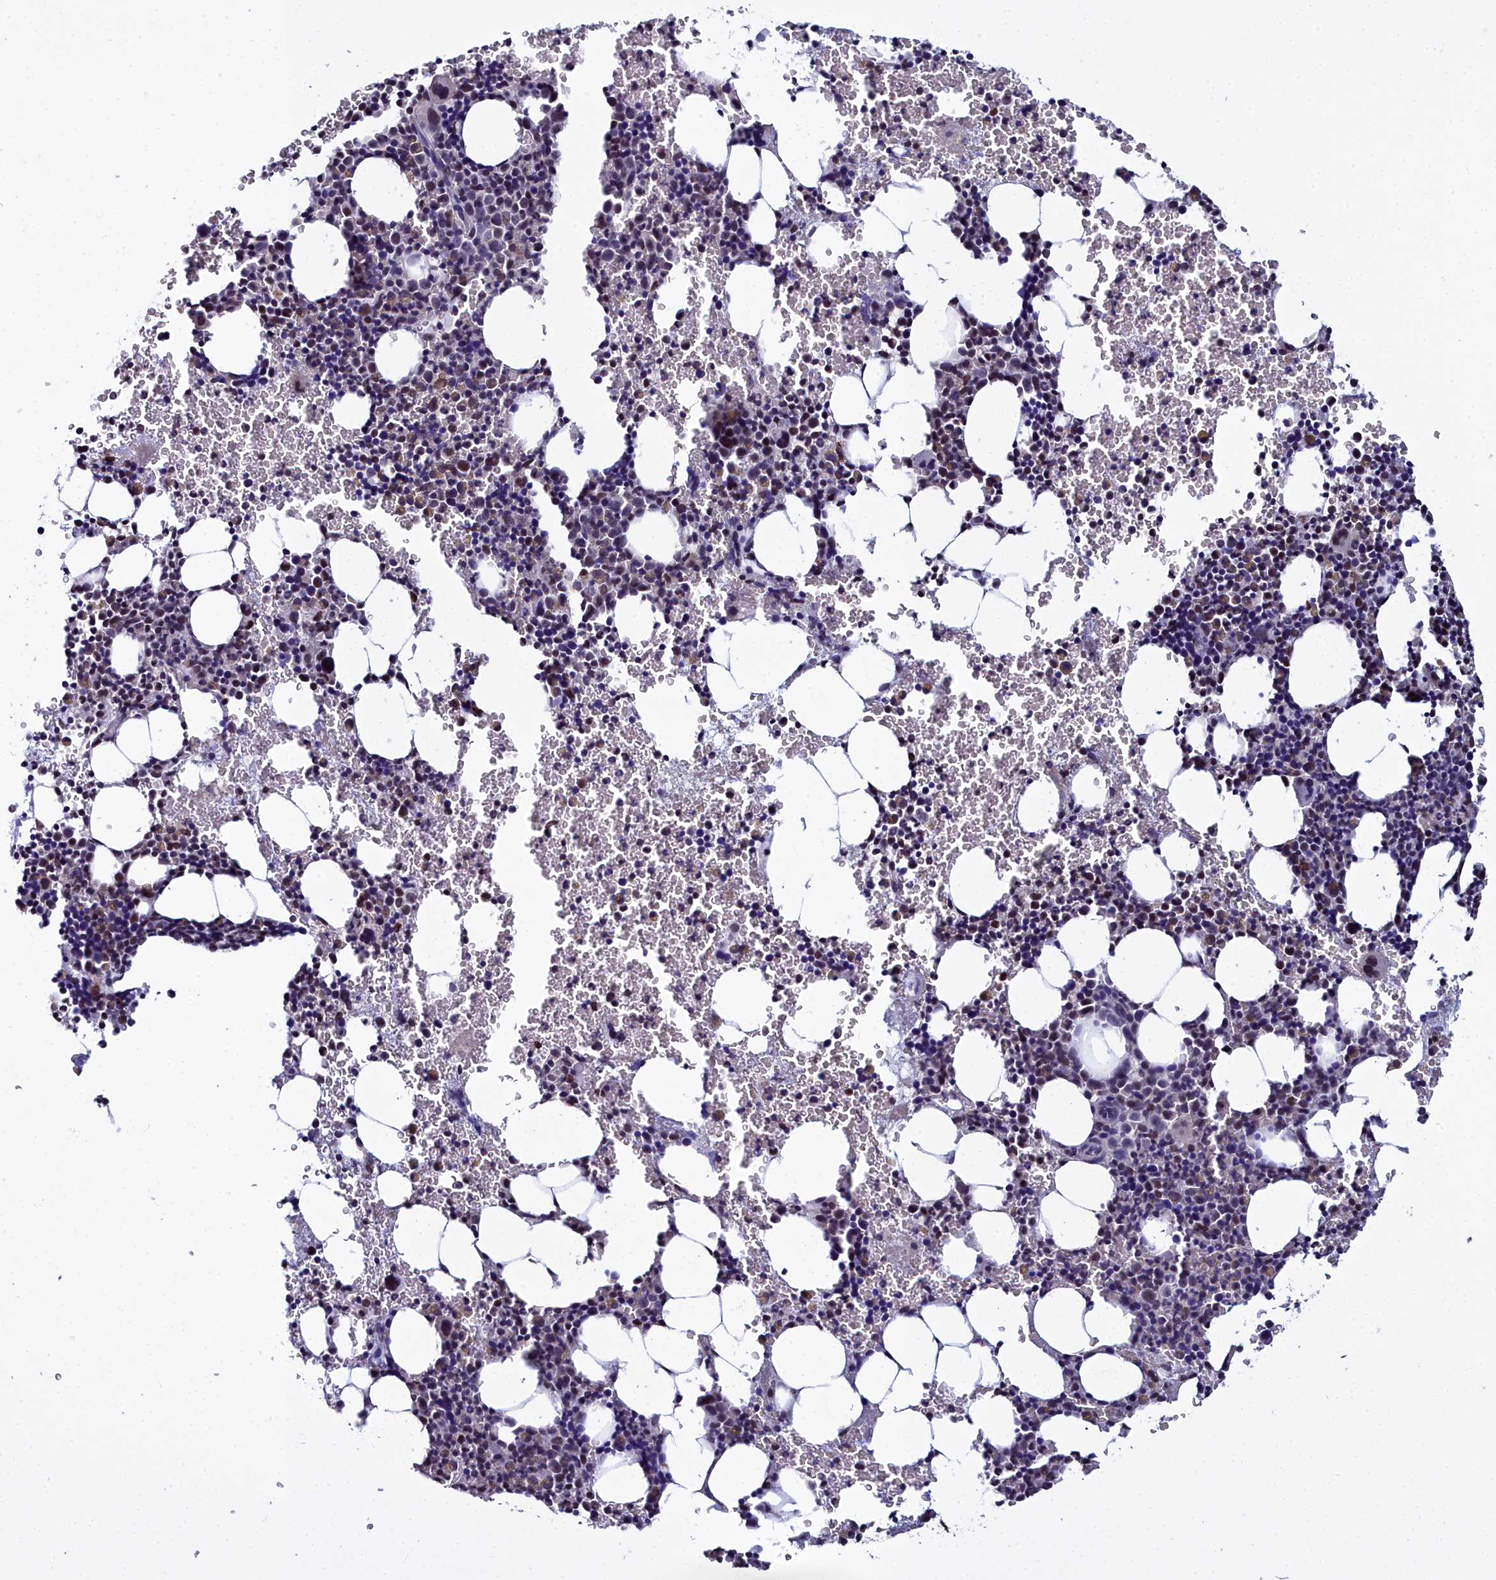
{"staining": {"intensity": "moderate", "quantity": "<25%", "location": "nuclear"}, "tissue": "bone marrow", "cell_type": "Hematopoietic cells", "image_type": "normal", "snomed": [{"axis": "morphology", "description": "Normal tissue, NOS"}, {"axis": "topography", "description": "Bone marrow"}], "caption": "Immunohistochemical staining of benign bone marrow displays moderate nuclear protein expression in about <25% of hematopoietic cells. Using DAB (3,3'-diaminobenzidine) (brown) and hematoxylin (blue) stains, captured at high magnification using brightfield microscopy.", "gene": "CCDC97", "patient": {"sex": "male", "age": 41}}